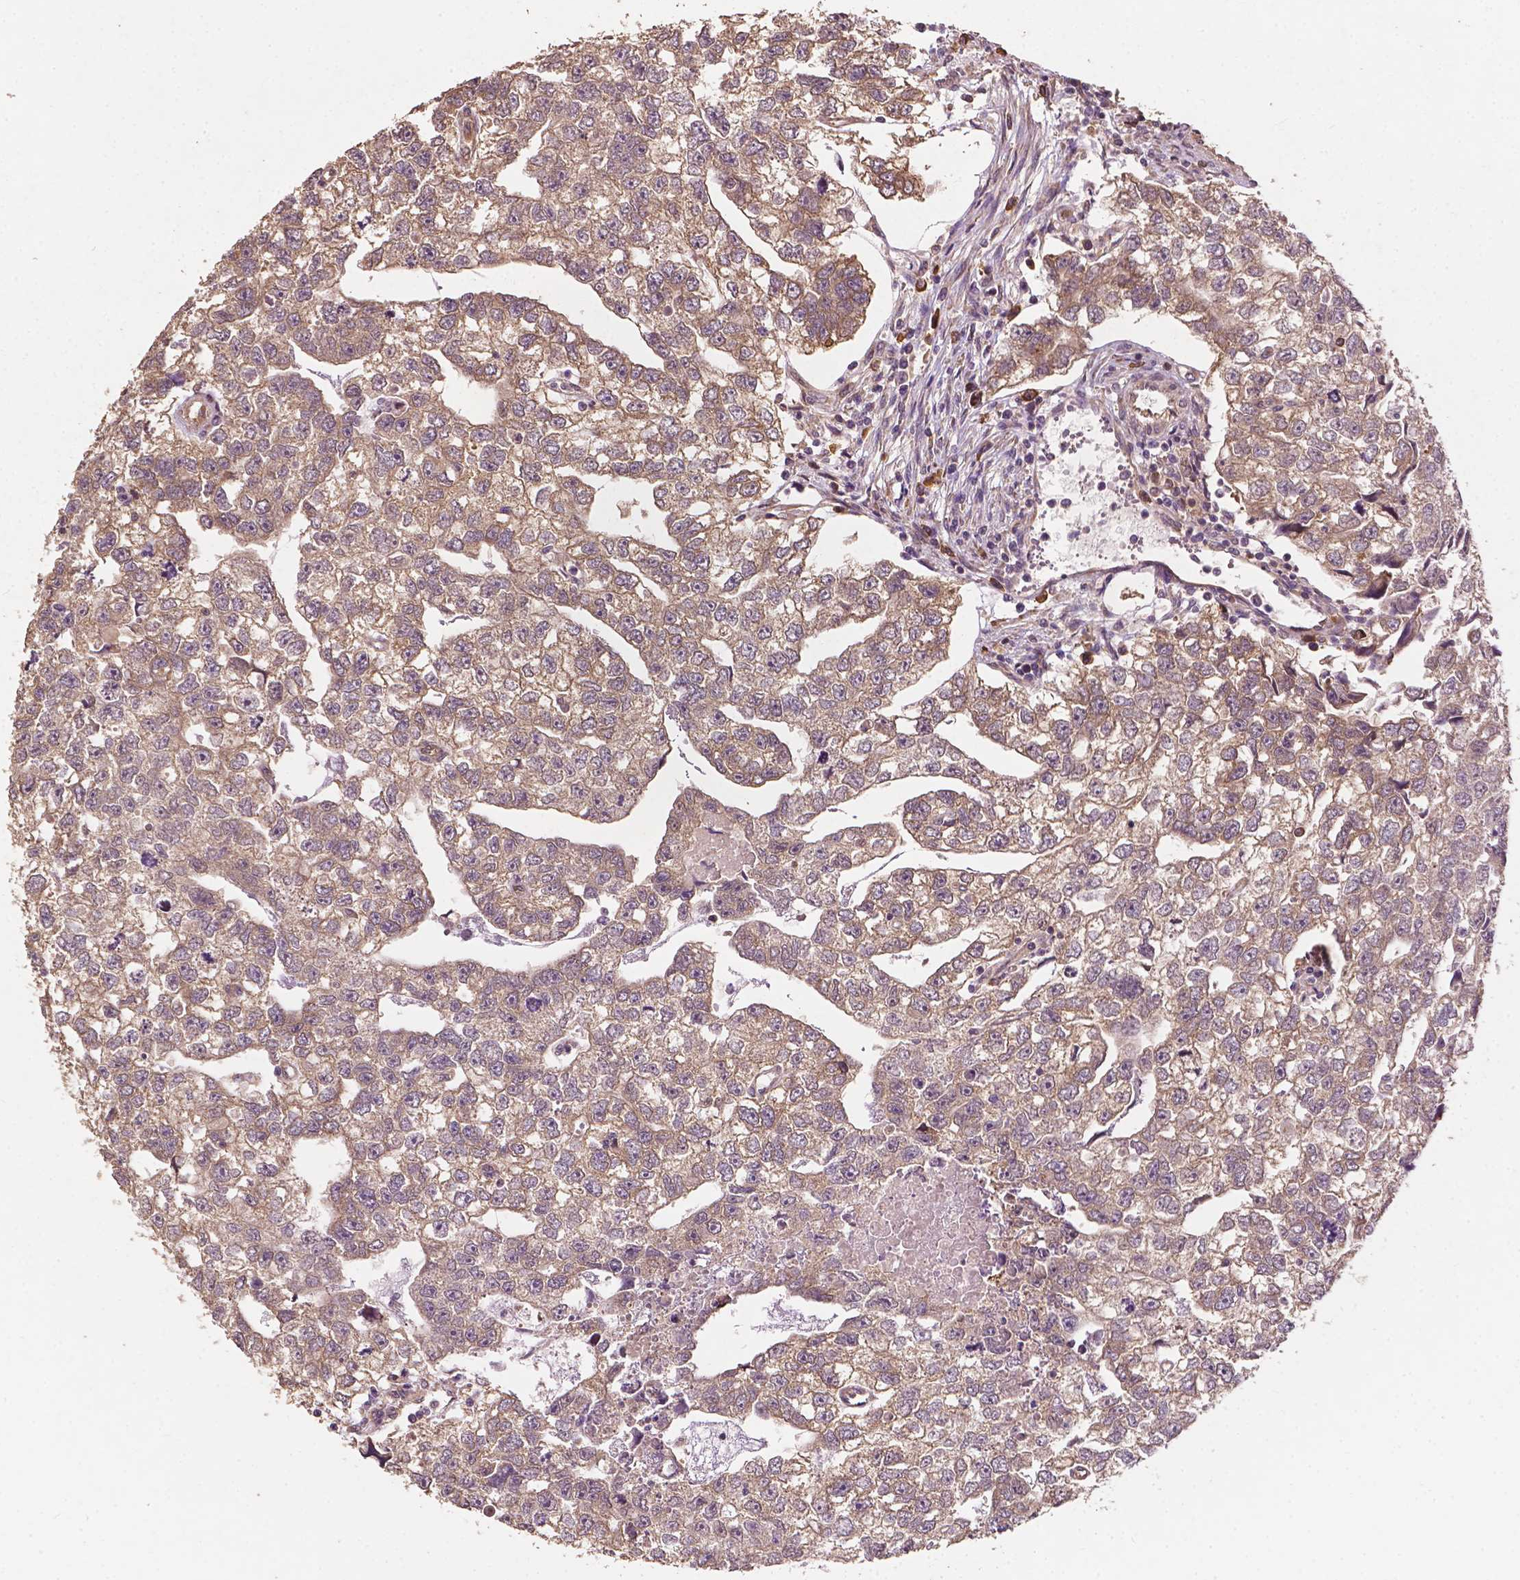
{"staining": {"intensity": "weak", "quantity": ">75%", "location": "cytoplasmic/membranous"}, "tissue": "testis cancer", "cell_type": "Tumor cells", "image_type": "cancer", "snomed": [{"axis": "morphology", "description": "Carcinoma, Embryonal, NOS"}, {"axis": "morphology", "description": "Teratoma, malignant, NOS"}, {"axis": "topography", "description": "Testis"}], "caption": "High-magnification brightfield microscopy of testis cancer stained with DAB (brown) and counterstained with hematoxylin (blue). tumor cells exhibit weak cytoplasmic/membranous expression is present in approximately>75% of cells. Immunohistochemistry (ihc) stains the protein of interest in brown and the nuclei are stained blue.", "gene": "G3BP1", "patient": {"sex": "male", "age": 44}}